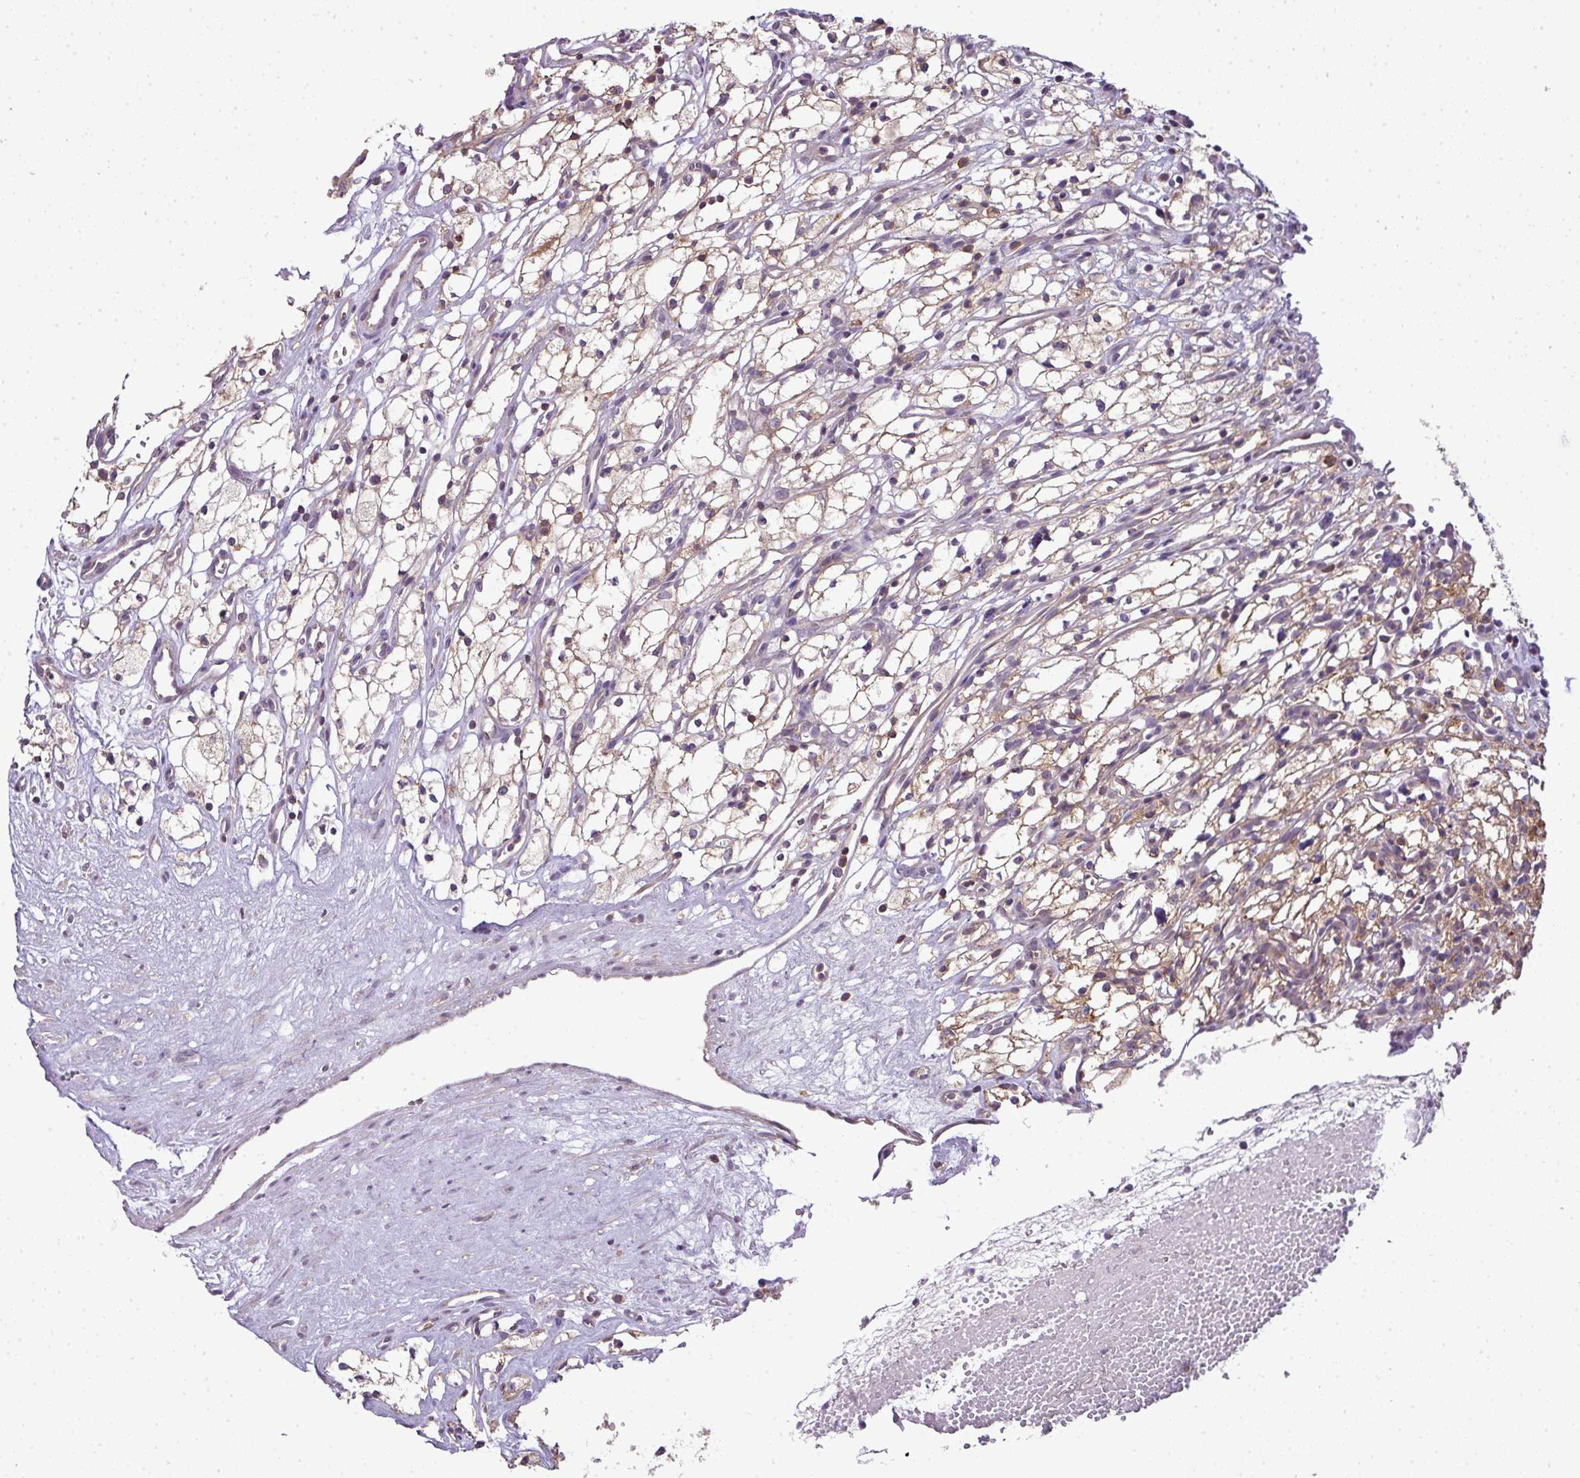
{"staining": {"intensity": "weak", "quantity": ">75%", "location": "cytoplasmic/membranous"}, "tissue": "renal cancer", "cell_type": "Tumor cells", "image_type": "cancer", "snomed": [{"axis": "morphology", "description": "Adenocarcinoma, NOS"}, {"axis": "topography", "description": "Kidney"}], "caption": "DAB immunohistochemical staining of human renal cancer demonstrates weak cytoplasmic/membranous protein expression in about >75% of tumor cells.", "gene": "STAT5A", "patient": {"sex": "male", "age": 59}}